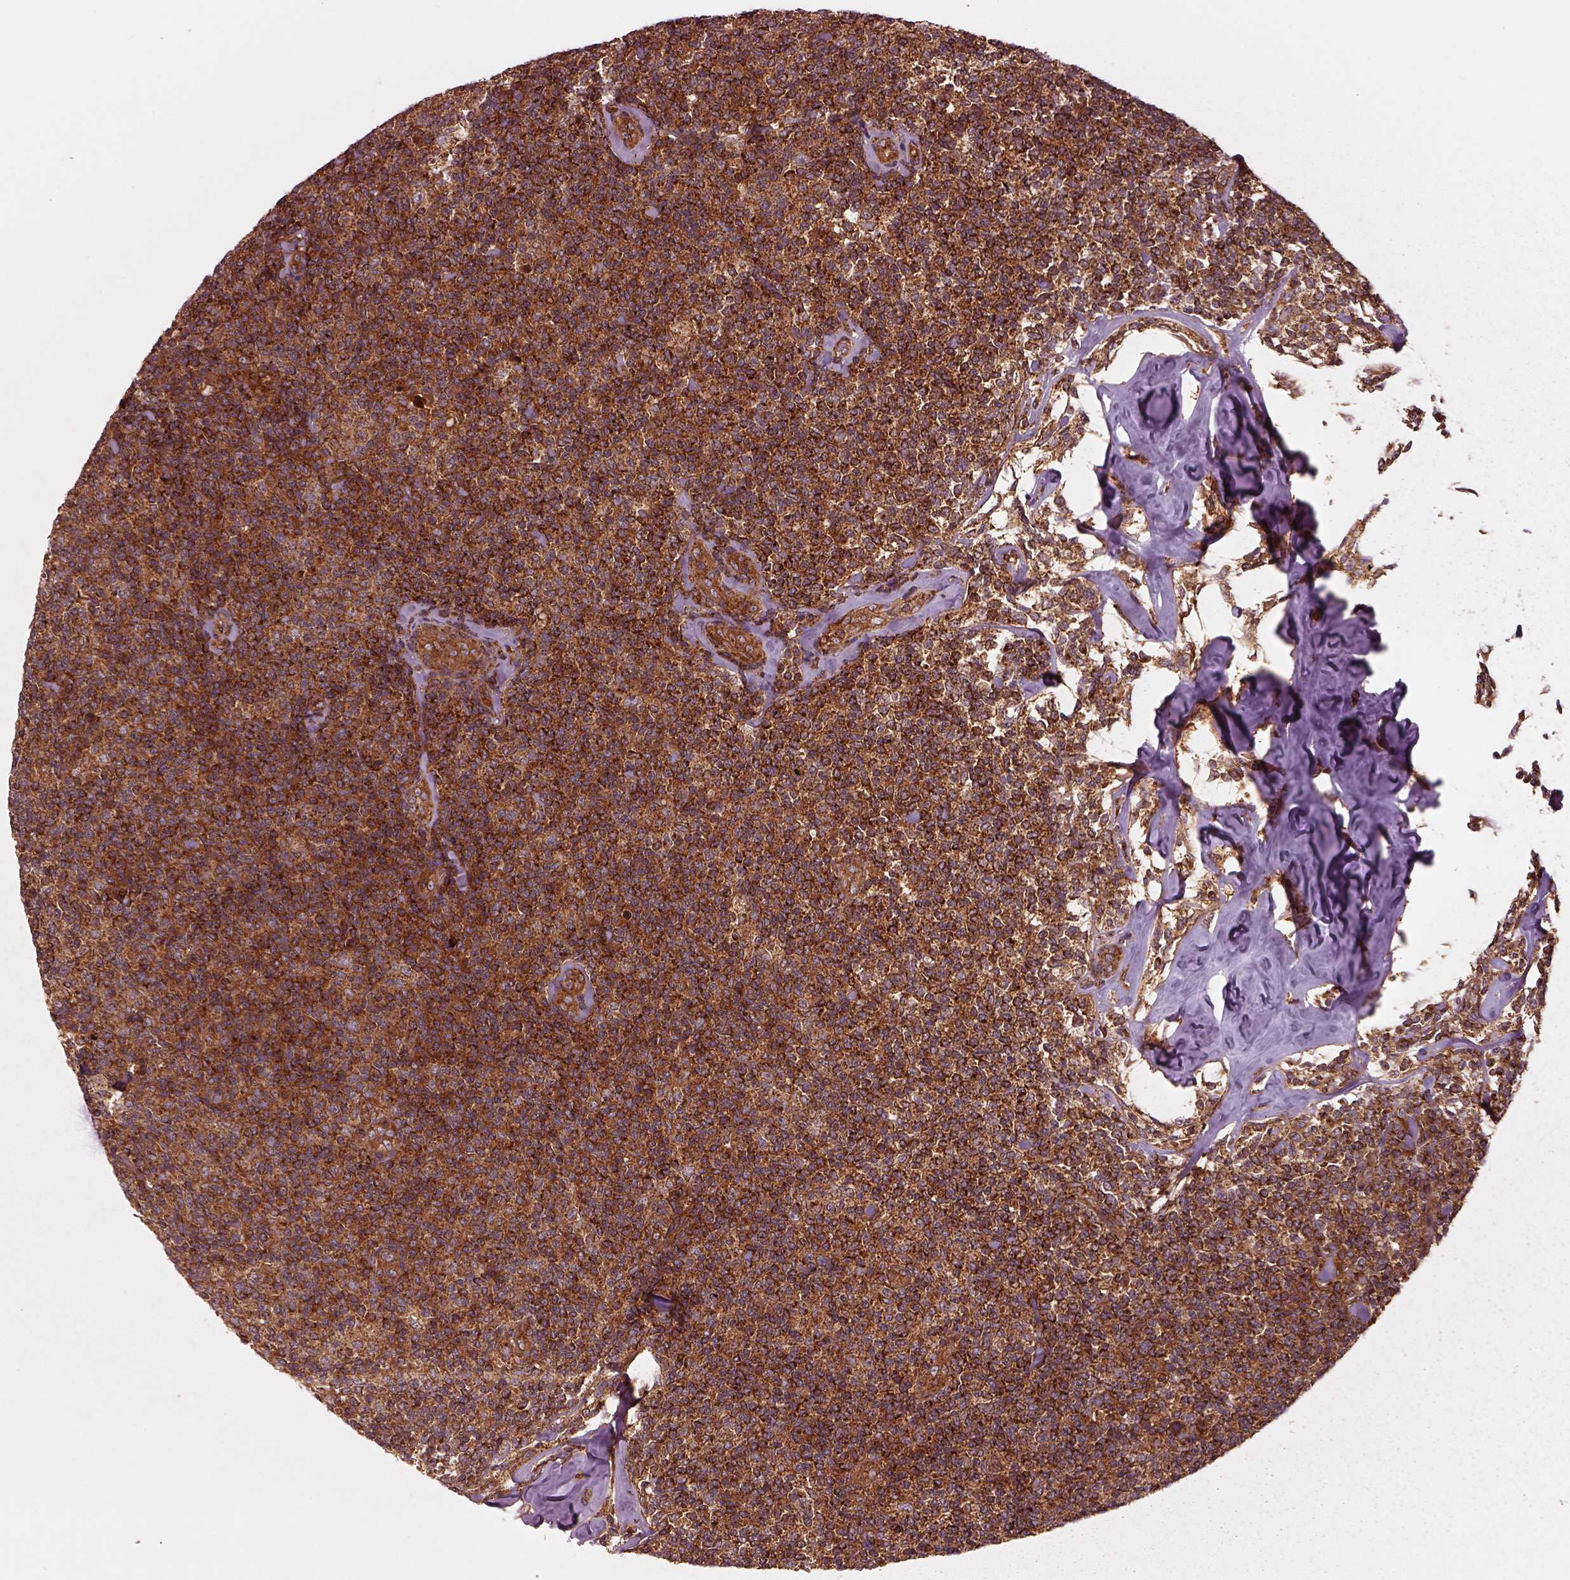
{"staining": {"intensity": "strong", "quantity": ">75%", "location": "cytoplasmic/membranous"}, "tissue": "lymphoma", "cell_type": "Tumor cells", "image_type": "cancer", "snomed": [{"axis": "morphology", "description": "Malignant lymphoma, non-Hodgkin's type, Low grade"}, {"axis": "topography", "description": "Lymph node"}], "caption": "Protein analysis of low-grade malignant lymphoma, non-Hodgkin's type tissue exhibits strong cytoplasmic/membranous positivity in about >75% of tumor cells.", "gene": "WASHC2A", "patient": {"sex": "female", "age": 56}}